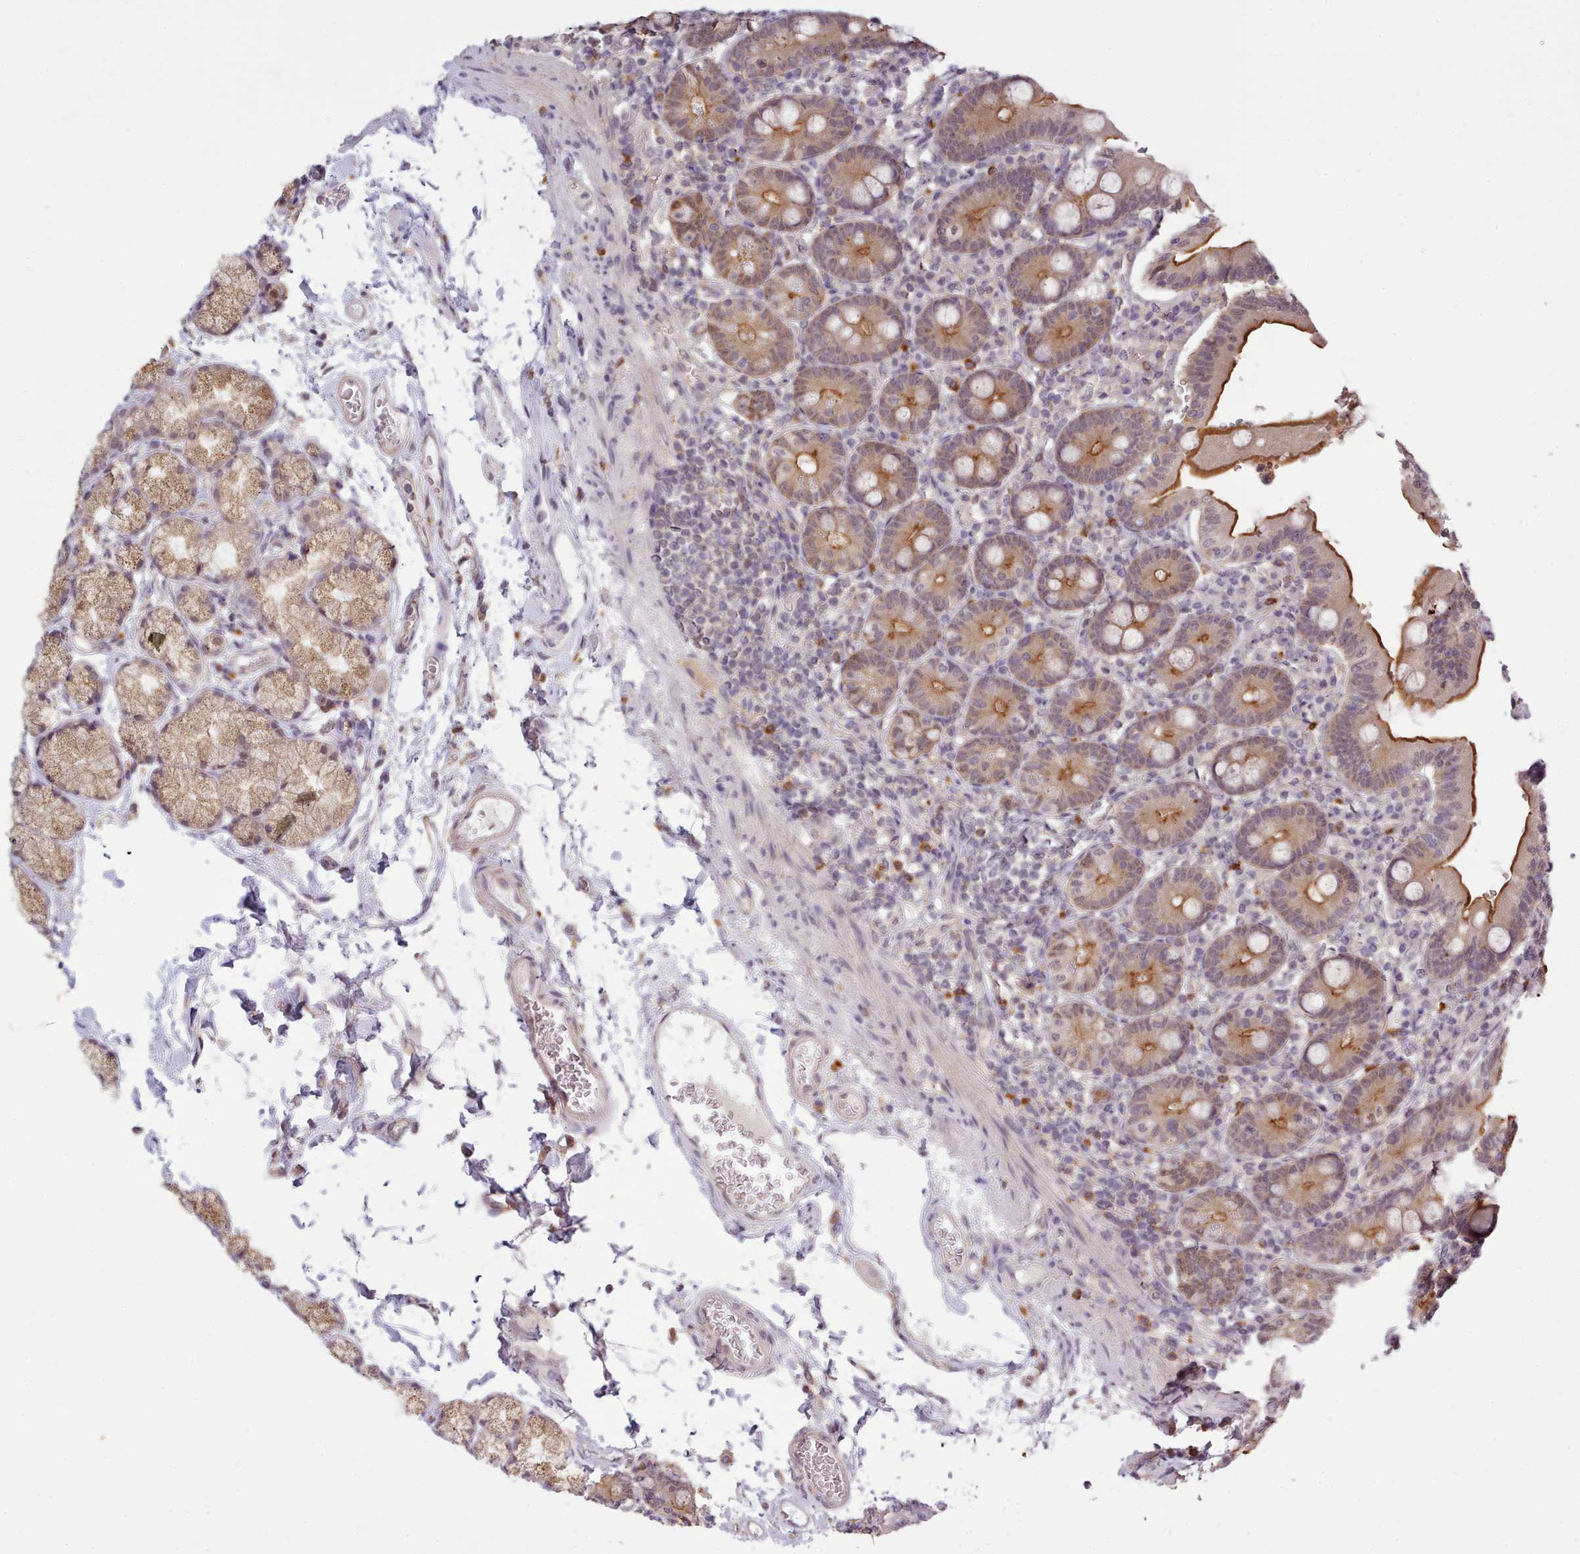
{"staining": {"intensity": "moderate", "quantity": ">75%", "location": "cytoplasmic/membranous"}, "tissue": "duodenum", "cell_type": "Glandular cells", "image_type": "normal", "snomed": [{"axis": "morphology", "description": "Normal tissue, NOS"}, {"axis": "topography", "description": "Duodenum"}], "caption": "Moderate cytoplasmic/membranous protein expression is appreciated in approximately >75% of glandular cells in duodenum. The staining was performed using DAB to visualize the protein expression in brown, while the nuclei were stained in blue with hematoxylin (Magnification: 20x).", "gene": "ARL17A", "patient": {"sex": "female", "age": 67}}